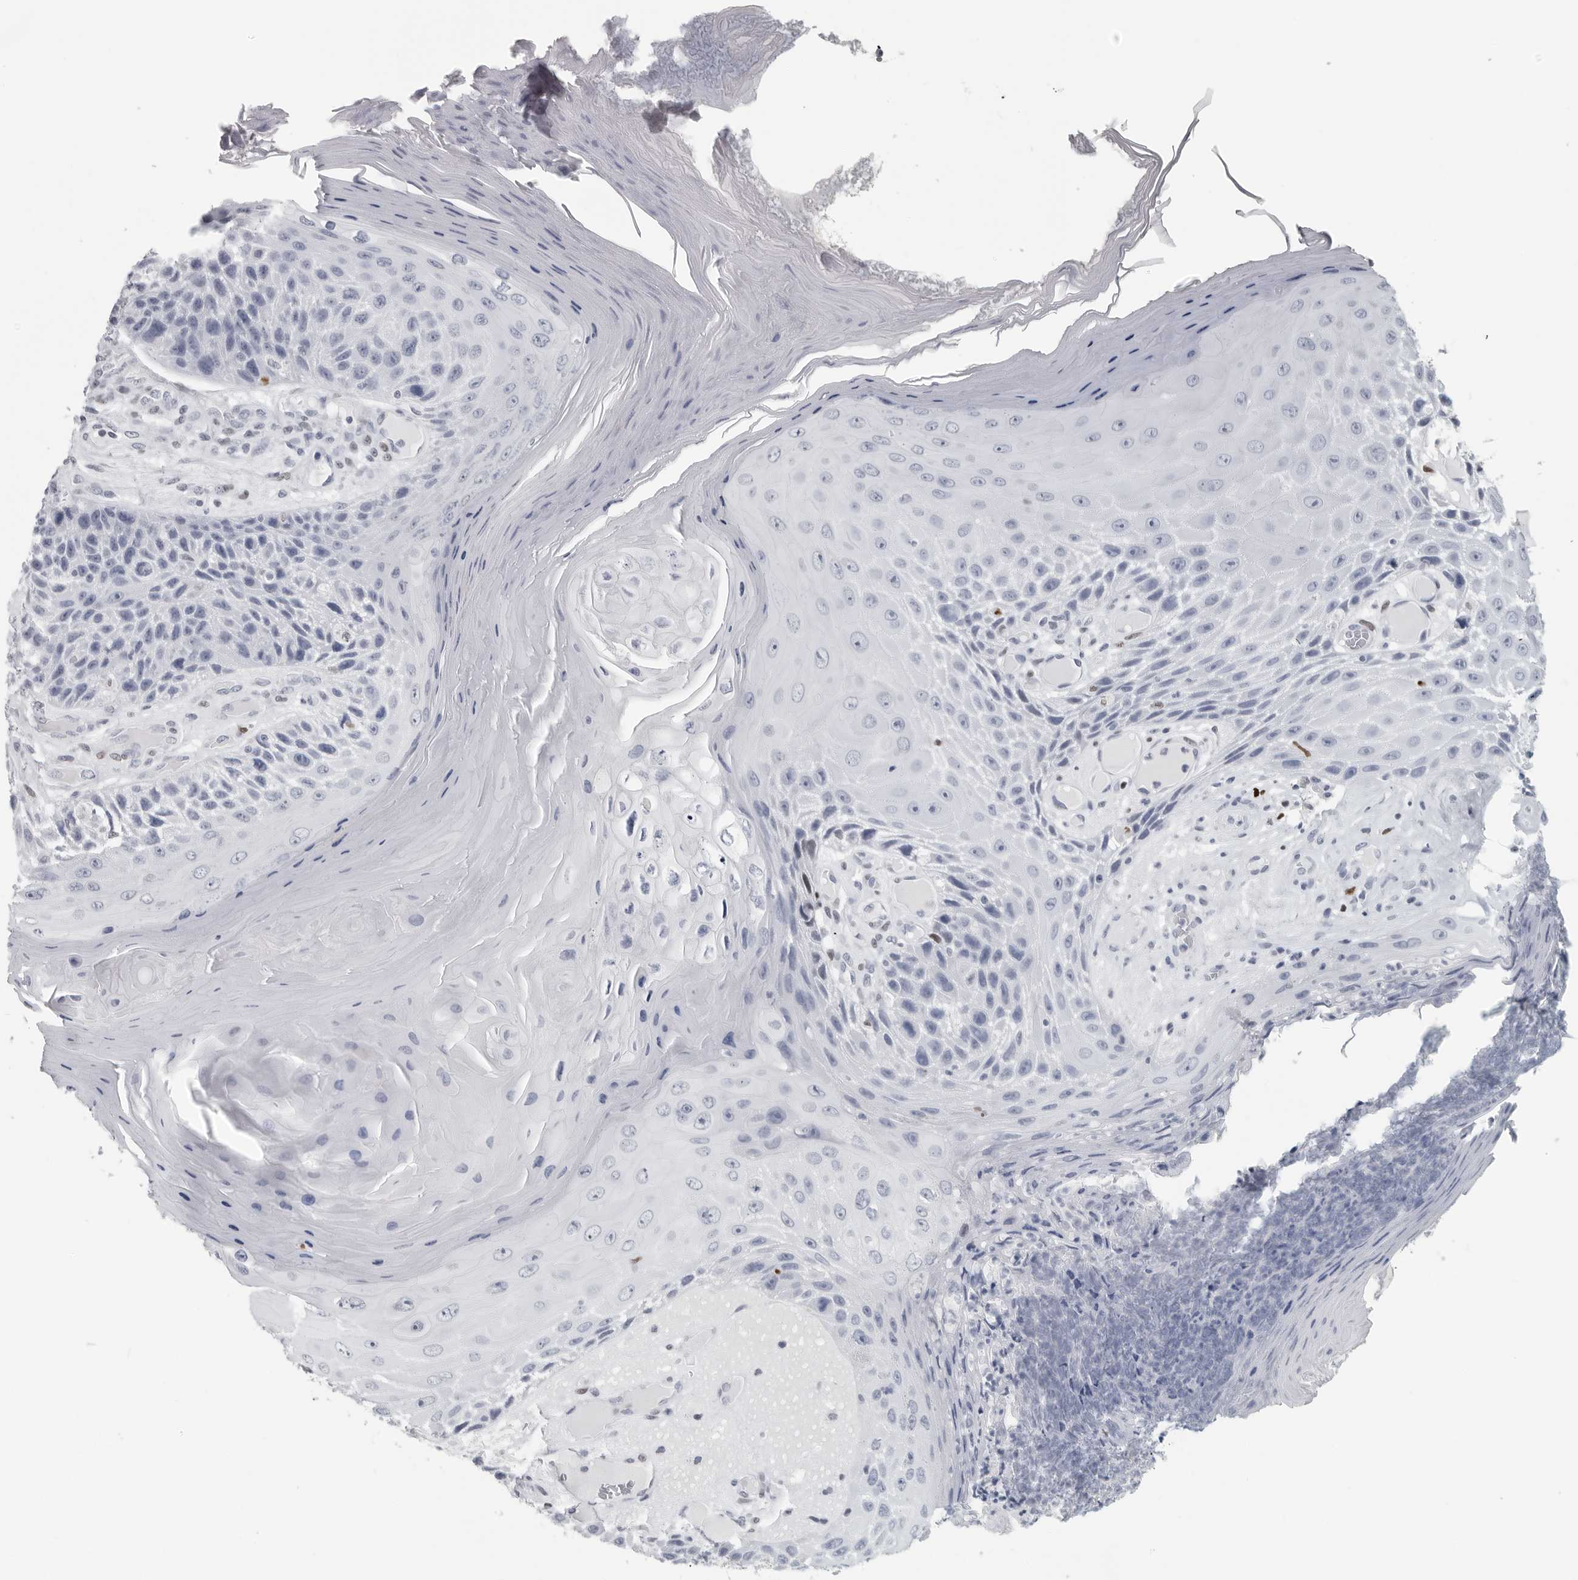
{"staining": {"intensity": "negative", "quantity": "none", "location": "none"}, "tissue": "skin cancer", "cell_type": "Tumor cells", "image_type": "cancer", "snomed": [{"axis": "morphology", "description": "Squamous cell carcinoma, NOS"}, {"axis": "topography", "description": "Skin"}], "caption": "High magnification brightfield microscopy of skin squamous cell carcinoma stained with DAB (3,3'-diaminobenzidine) (brown) and counterstained with hematoxylin (blue): tumor cells show no significant expression.", "gene": "SATB2", "patient": {"sex": "female", "age": 88}}